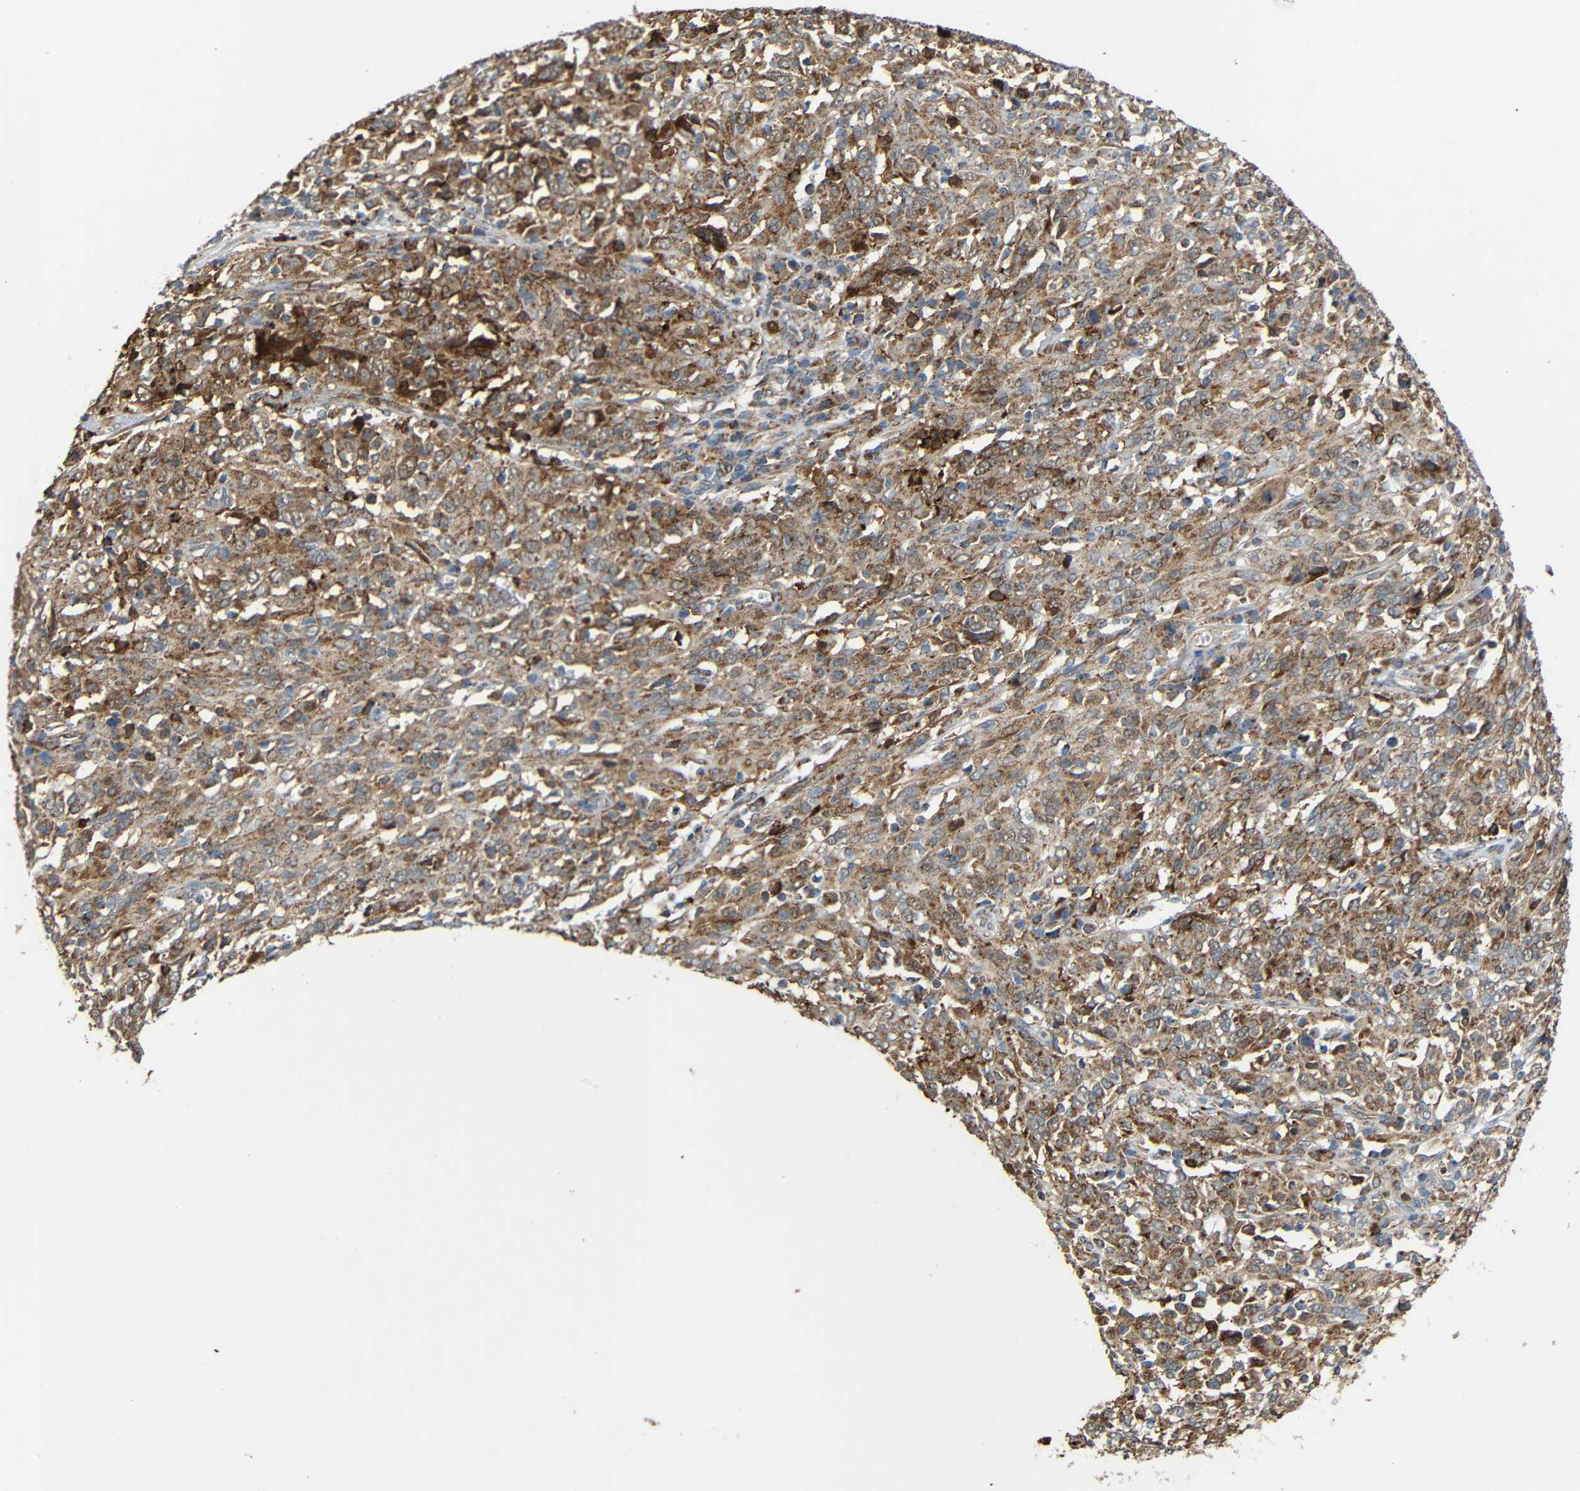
{"staining": {"intensity": "moderate", "quantity": ">75%", "location": "cytoplasmic/membranous"}, "tissue": "cervical cancer", "cell_type": "Tumor cells", "image_type": "cancer", "snomed": [{"axis": "morphology", "description": "Squamous cell carcinoma, NOS"}, {"axis": "topography", "description": "Cervix"}], "caption": "High-power microscopy captured an immunohistochemistry photomicrograph of cervical cancer (squamous cell carcinoma), revealing moderate cytoplasmic/membranous staining in approximately >75% of tumor cells.", "gene": "C1GALT1", "patient": {"sex": "female", "age": 46}}